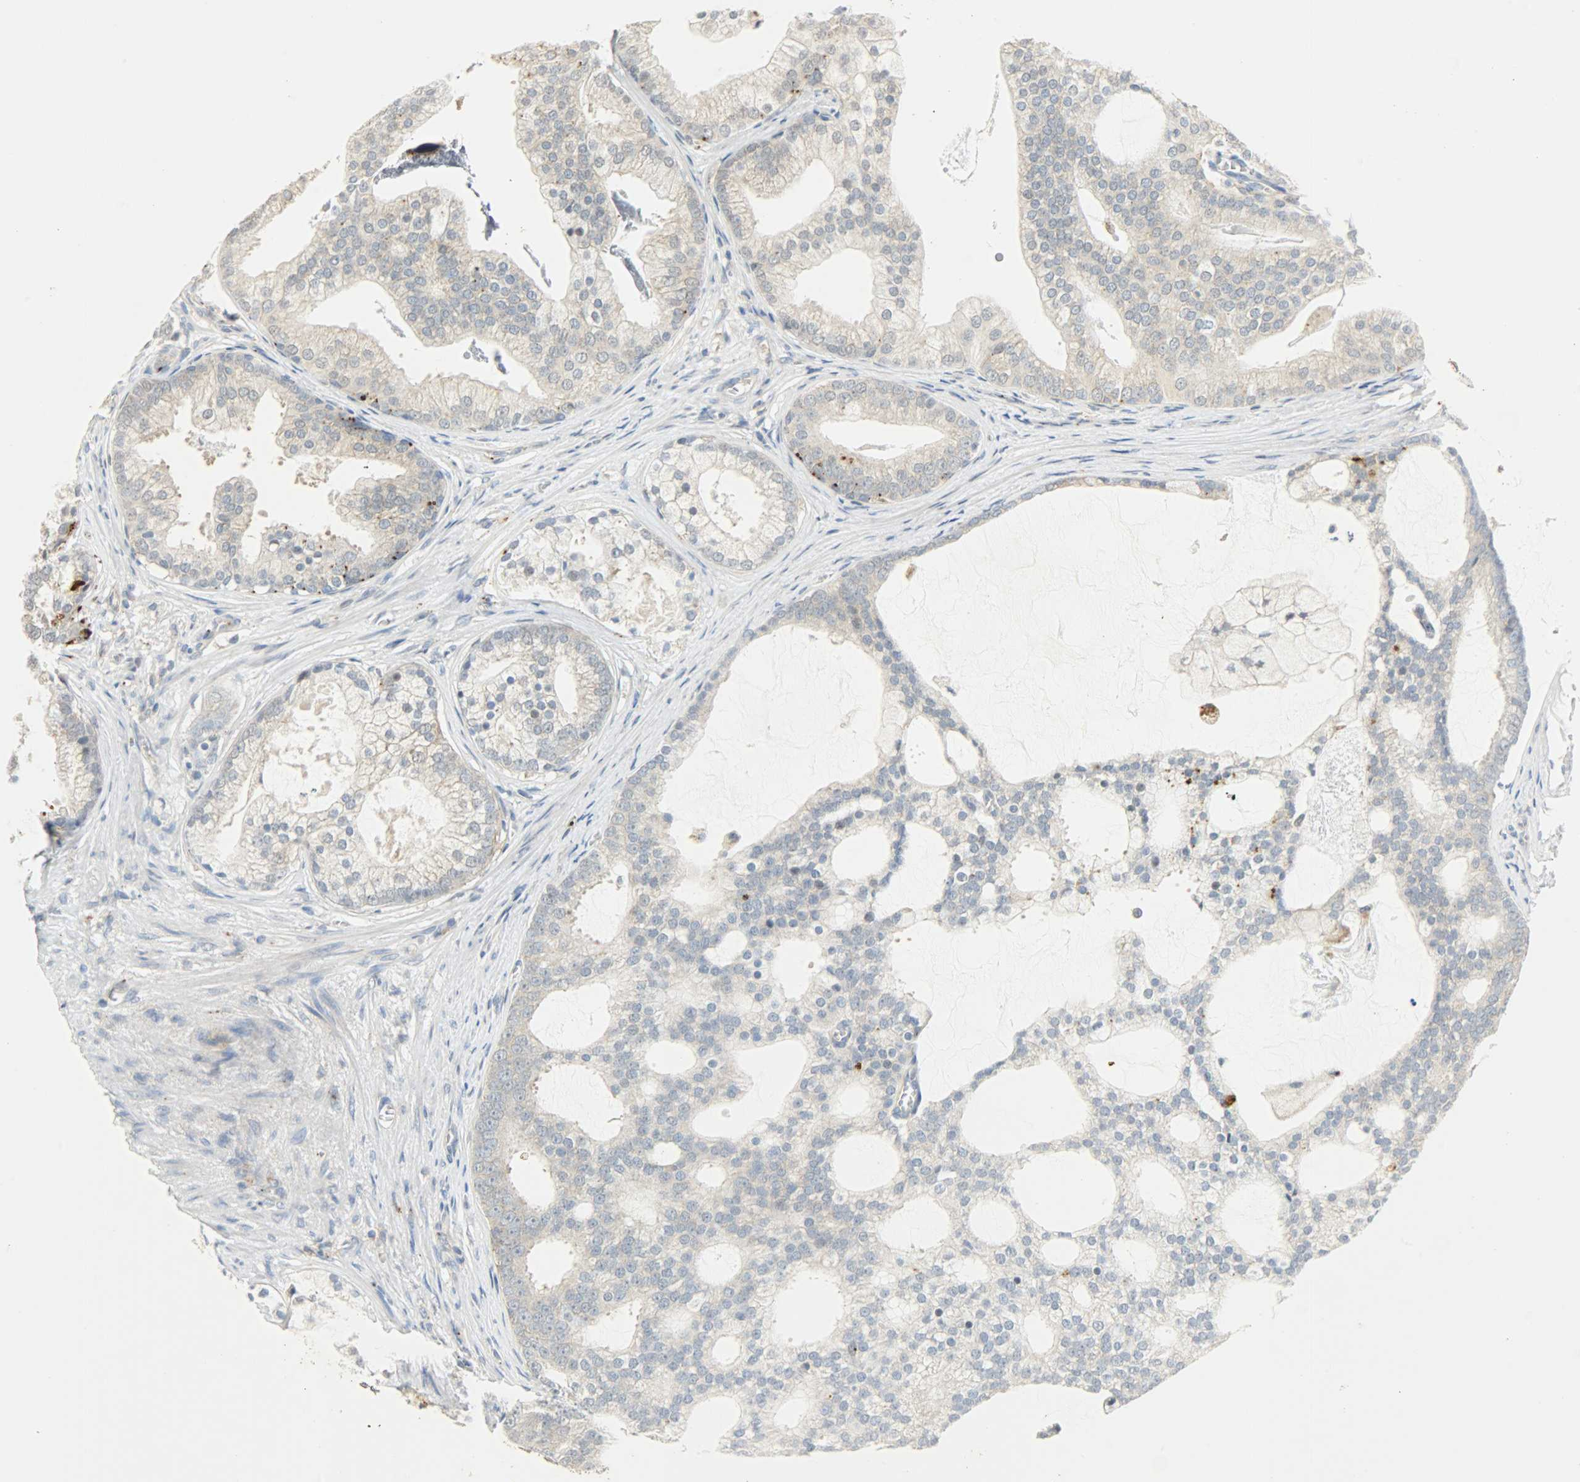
{"staining": {"intensity": "weak", "quantity": "<25%", "location": "cytoplasmic/membranous"}, "tissue": "prostate cancer", "cell_type": "Tumor cells", "image_type": "cancer", "snomed": [{"axis": "morphology", "description": "Adenocarcinoma, Low grade"}, {"axis": "topography", "description": "Prostate"}], "caption": "Photomicrograph shows no significant protein expression in tumor cells of low-grade adenocarcinoma (prostate).", "gene": "GIT2", "patient": {"sex": "male", "age": 58}}